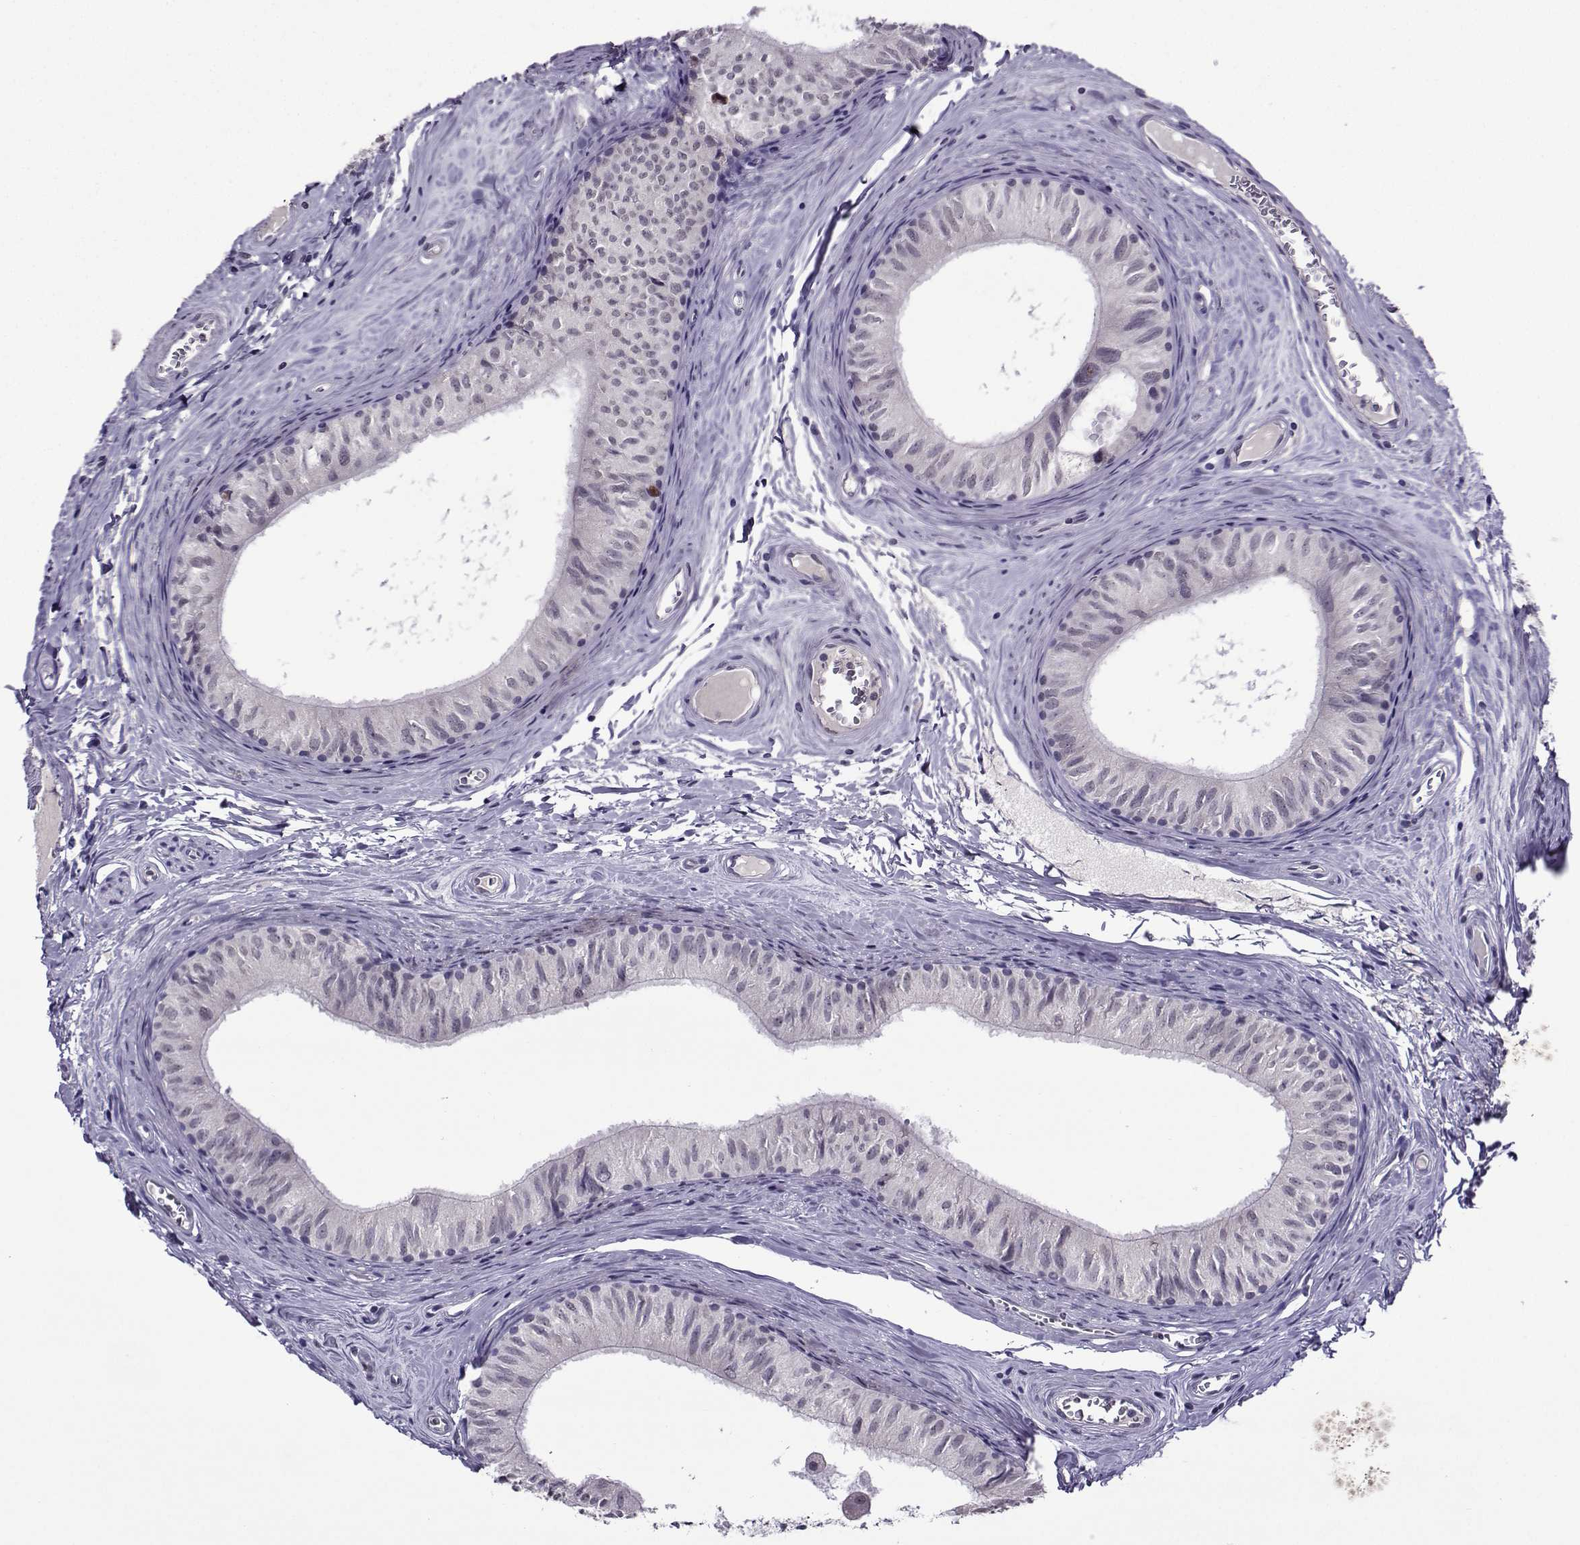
{"staining": {"intensity": "negative", "quantity": "none", "location": "none"}, "tissue": "epididymis", "cell_type": "Glandular cells", "image_type": "normal", "snomed": [{"axis": "morphology", "description": "Normal tissue, NOS"}, {"axis": "topography", "description": "Epididymis"}], "caption": "An IHC micrograph of normal epididymis is shown. There is no staining in glandular cells of epididymis.", "gene": "DDX20", "patient": {"sex": "male", "age": 52}}